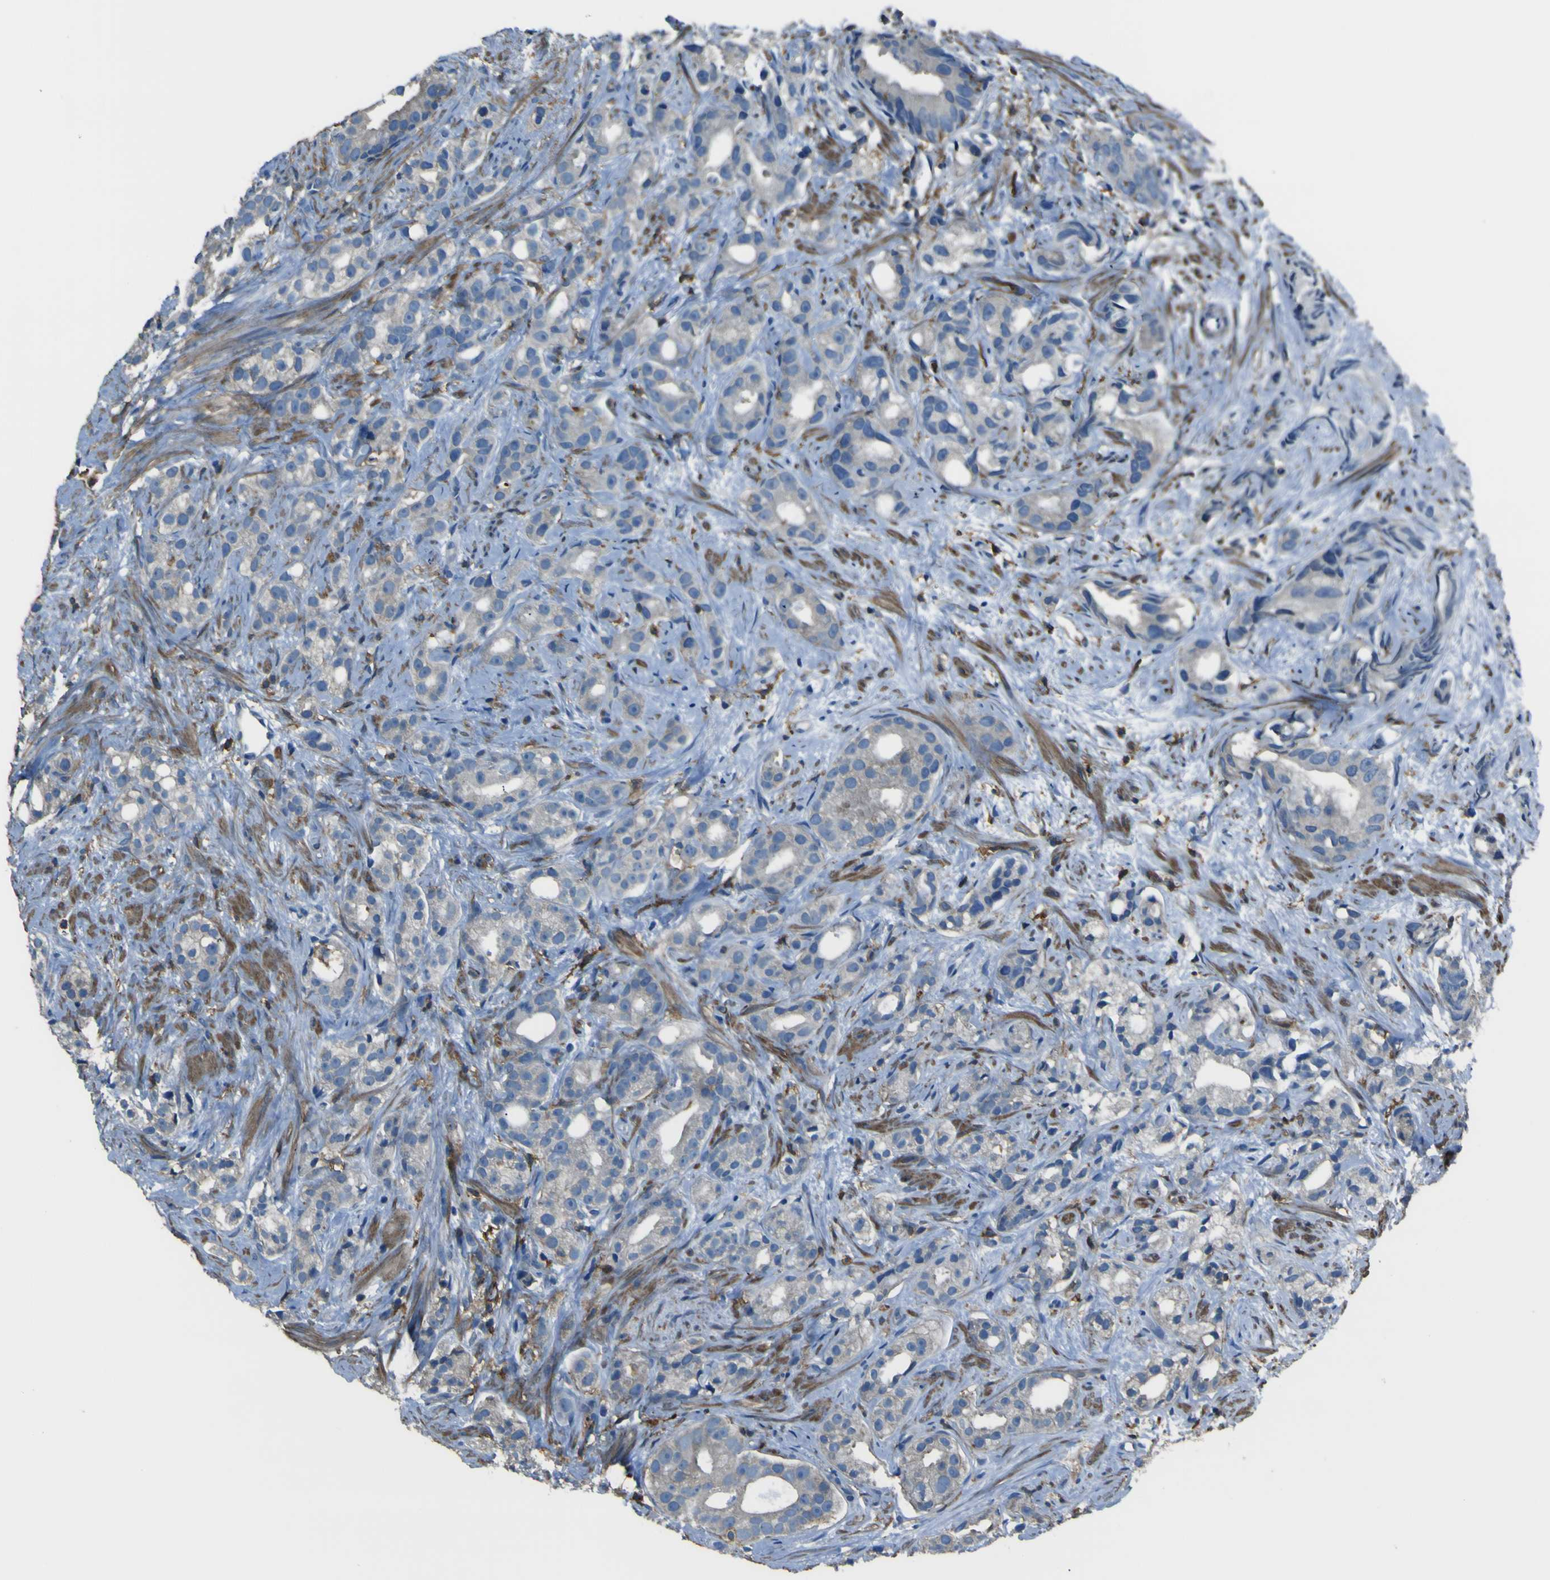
{"staining": {"intensity": "negative", "quantity": "none", "location": "none"}, "tissue": "prostate cancer", "cell_type": "Tumor cells", "image_type": "cancer", "snomed": [{"axis": "morphology", "description": "Adenocarcinoma, Low grade"}, {"axis": "topography", "description": "Prostate"}], "caption": "DAB immunohistochemical staining of human prostate cancer exhibits no significant positivity in tumor cells.", "gene": "LAIR1", "patient": {"sex": "male", "age": 89}}